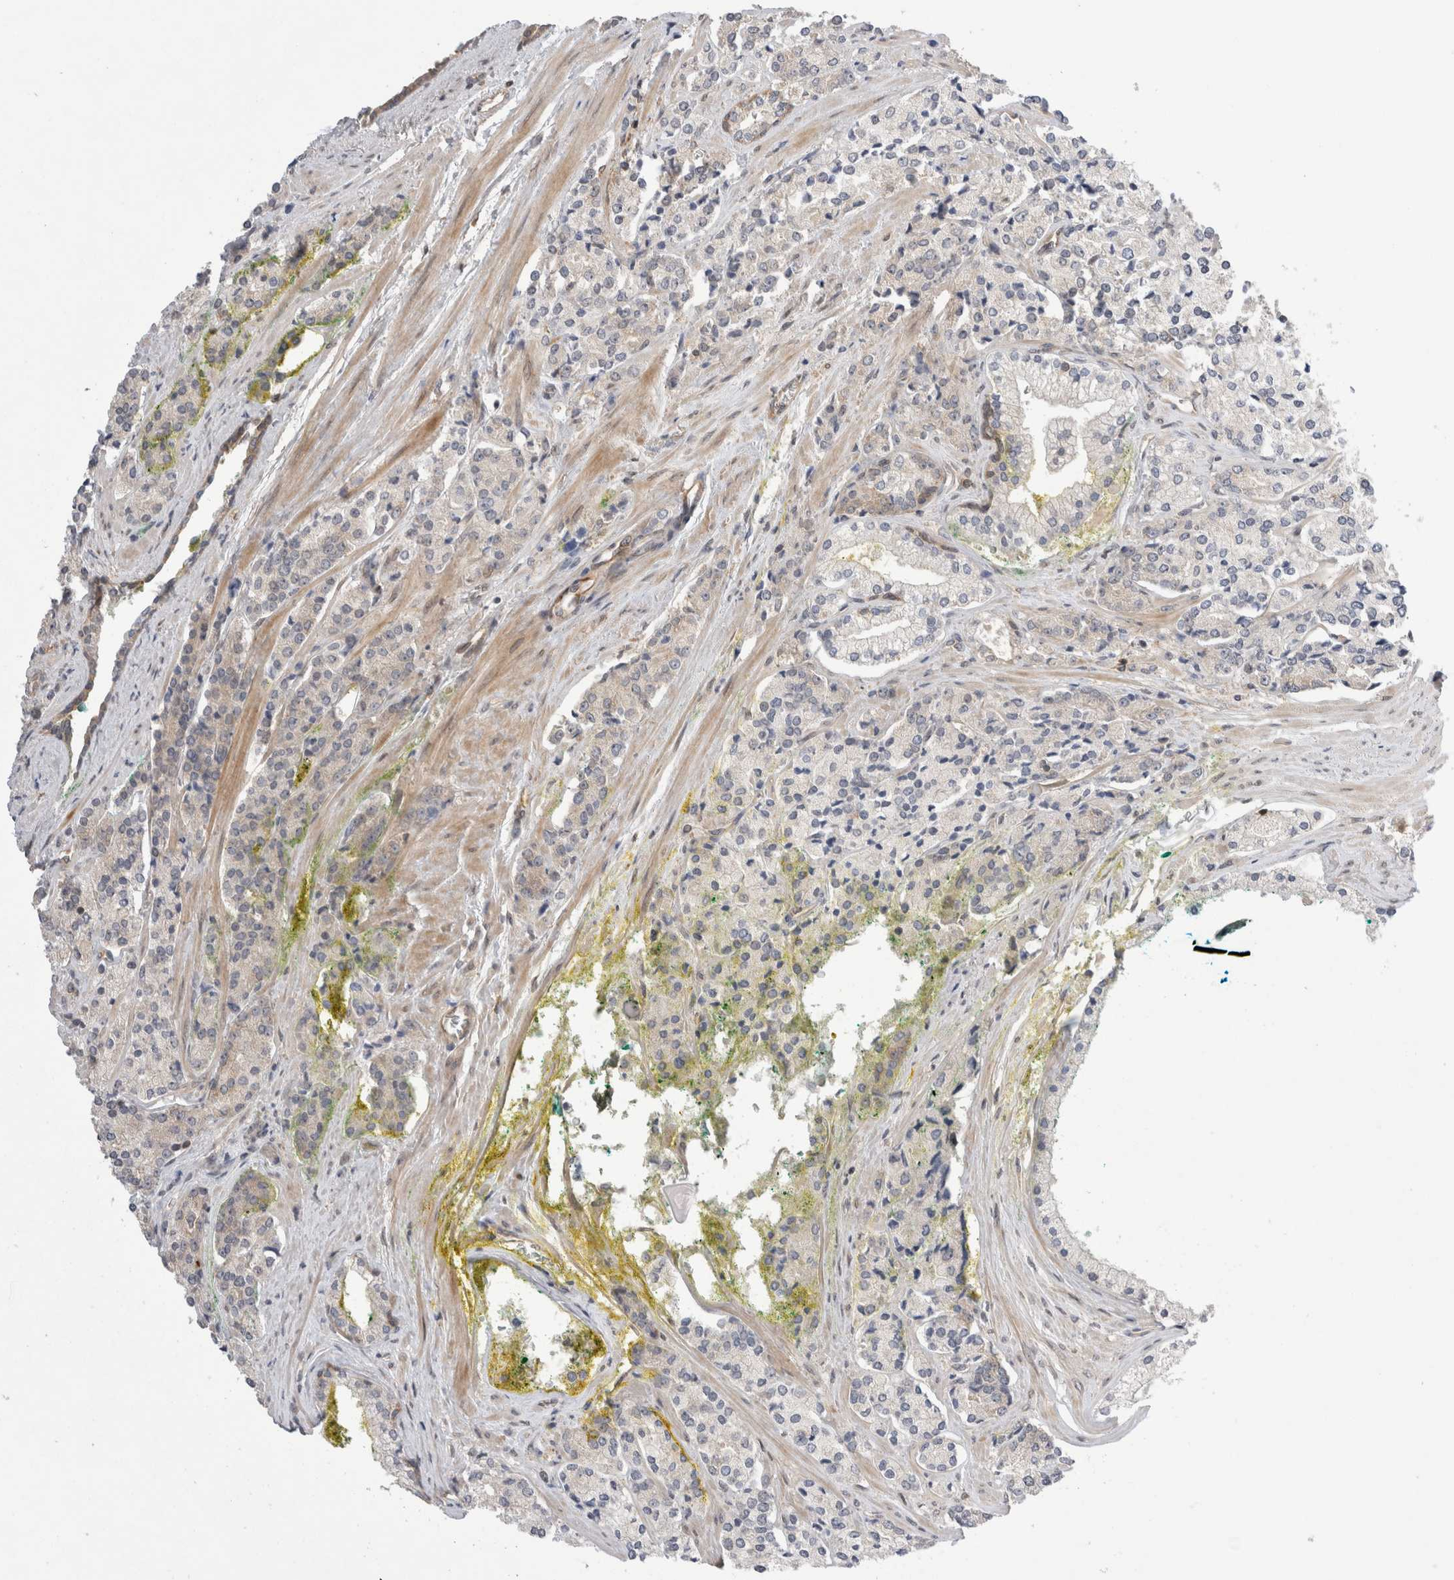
{"staining": {"intensity": "negative", "quantity": "none", "location": "none"}, "tissue": "prostate cancer", "cell_type": "Tumor cells", "image_type": "cancer", "snomed": [{"axis": "morphology", "description": "Adenocarcinoma, High grade"}, {"axis": "topography", "description": "Prostate"}], "caption": "This is an immunohistochemistry photomicrograph of prostate high-grade adenocarcinoma. There is no expression in tumor cells.", "gene": "NFKB1", "patient": {"sex": "male", "age": 71}}